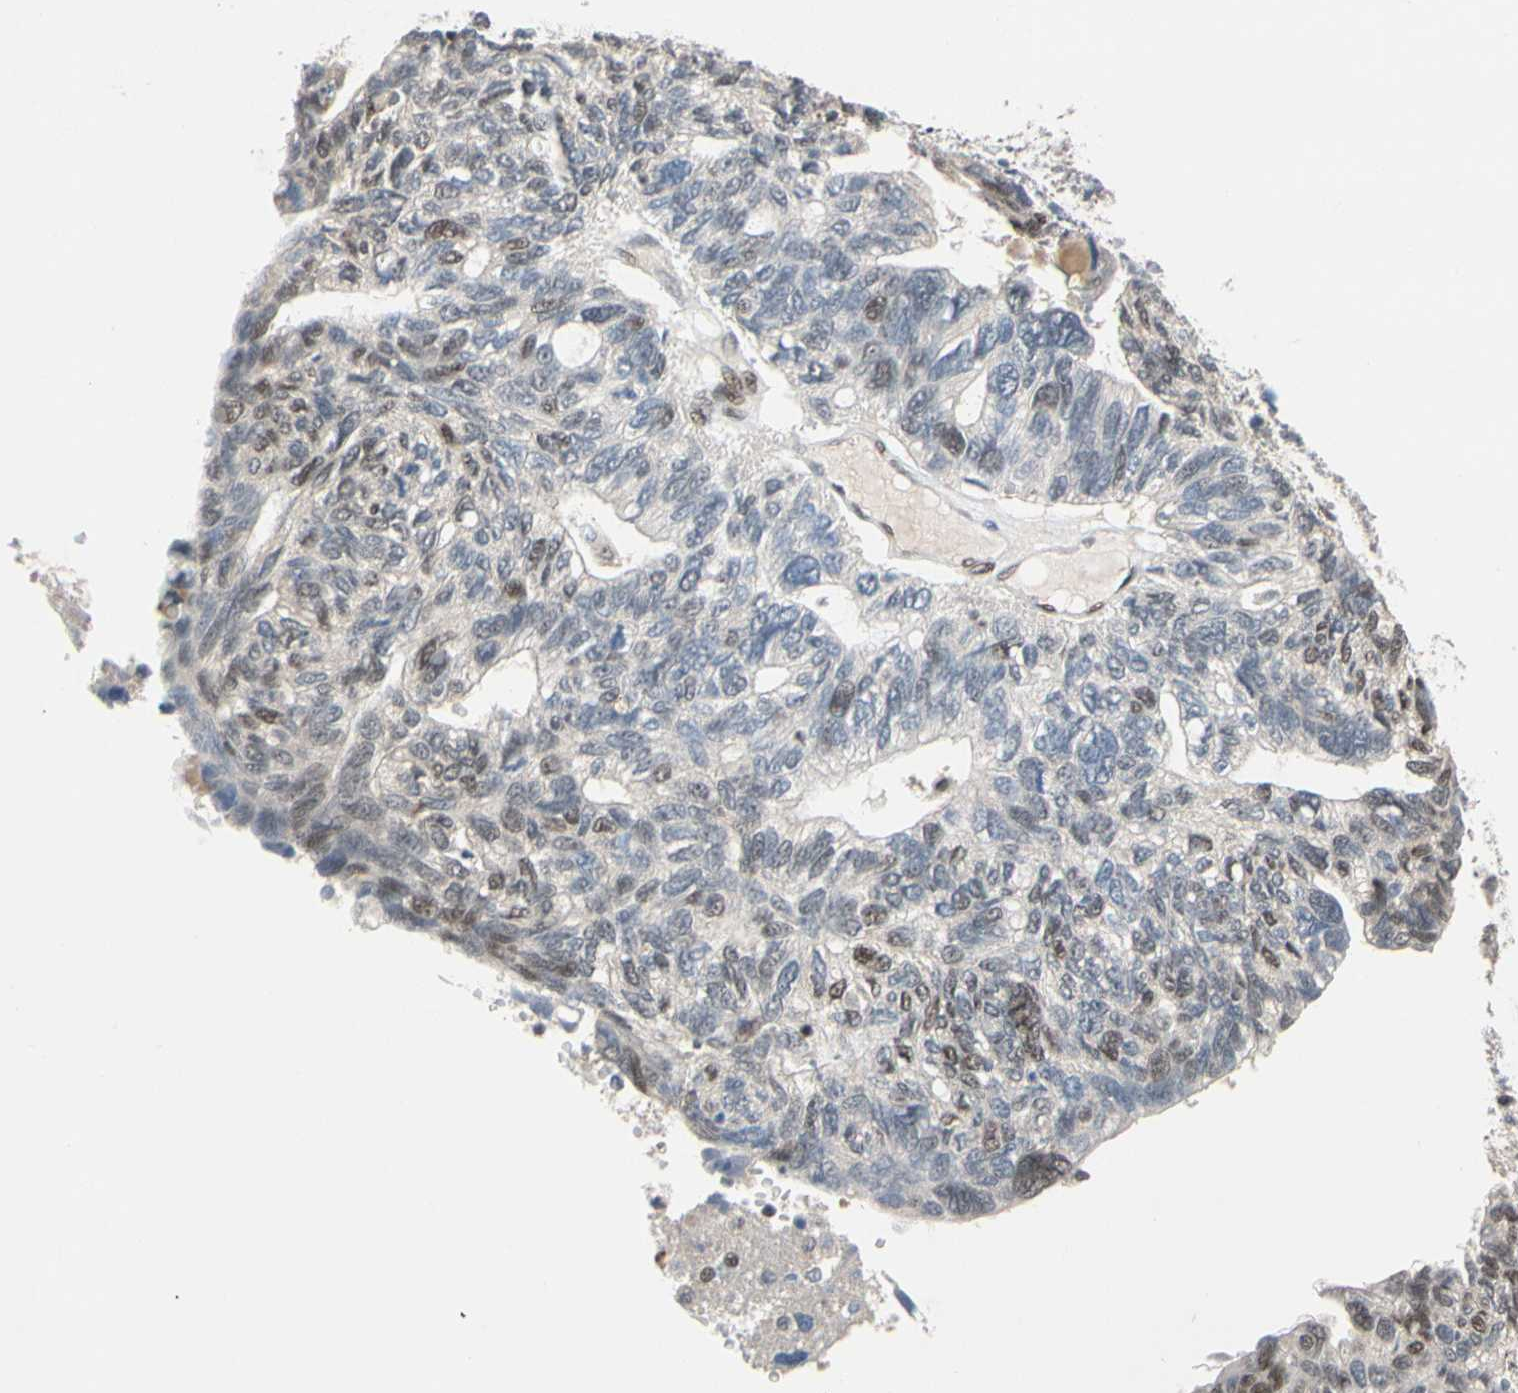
{"staining": {"intensity": "weak", "quantity": "25%-75%", "location": "nuclear"}, "tissue": "ovarian cancer", "cell_type": "Tumor cells", "image_type": "cancer", "snomed": [{"axis": "morphology", "description": "Cystadenocarcinoma, serous, NOS"}, {"axis": "topography", "description": "Ovary"}], "caption": "The immunohistochemical stain highlights weak nuclear expression in tumor cells of ovarian cancer (serous cystadenocarcinoma) tissue.", "gene": "TAF4", "patient": {"sex": "female", "age": 79}}